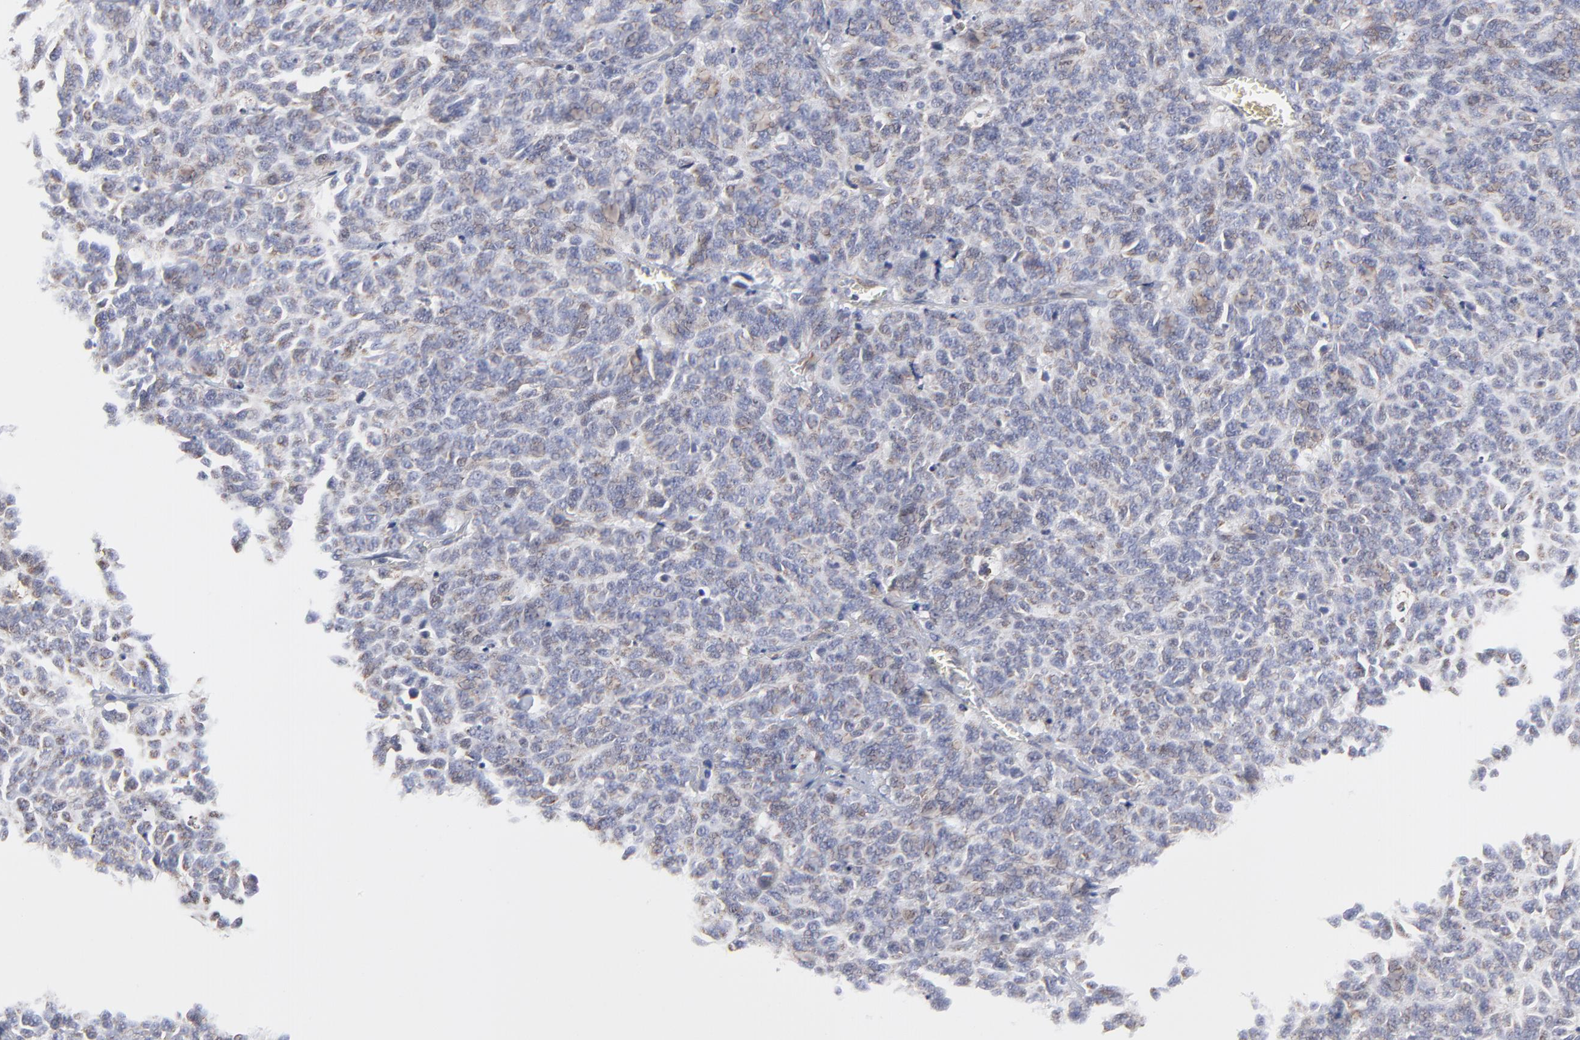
{"staining": {"intensity": "negative", "quantity": "none", "location": "none"}, "tissue": "lung cancer", "cell_type": "Tumor cells", "image_type": "cancer", "snomed": [{"axis": "morphology", "description": "Neoplasm, malignant, NOS"}, {"axis": "topography", "description": "Lung"}], "caption": "A high-resolution photomicrograph shows immunohistochemistry staining of lung cancer, which shows no significant expression in tumor cells.", "gene": "ZNF550", "patient": {"sex": "female", "age": 58}}